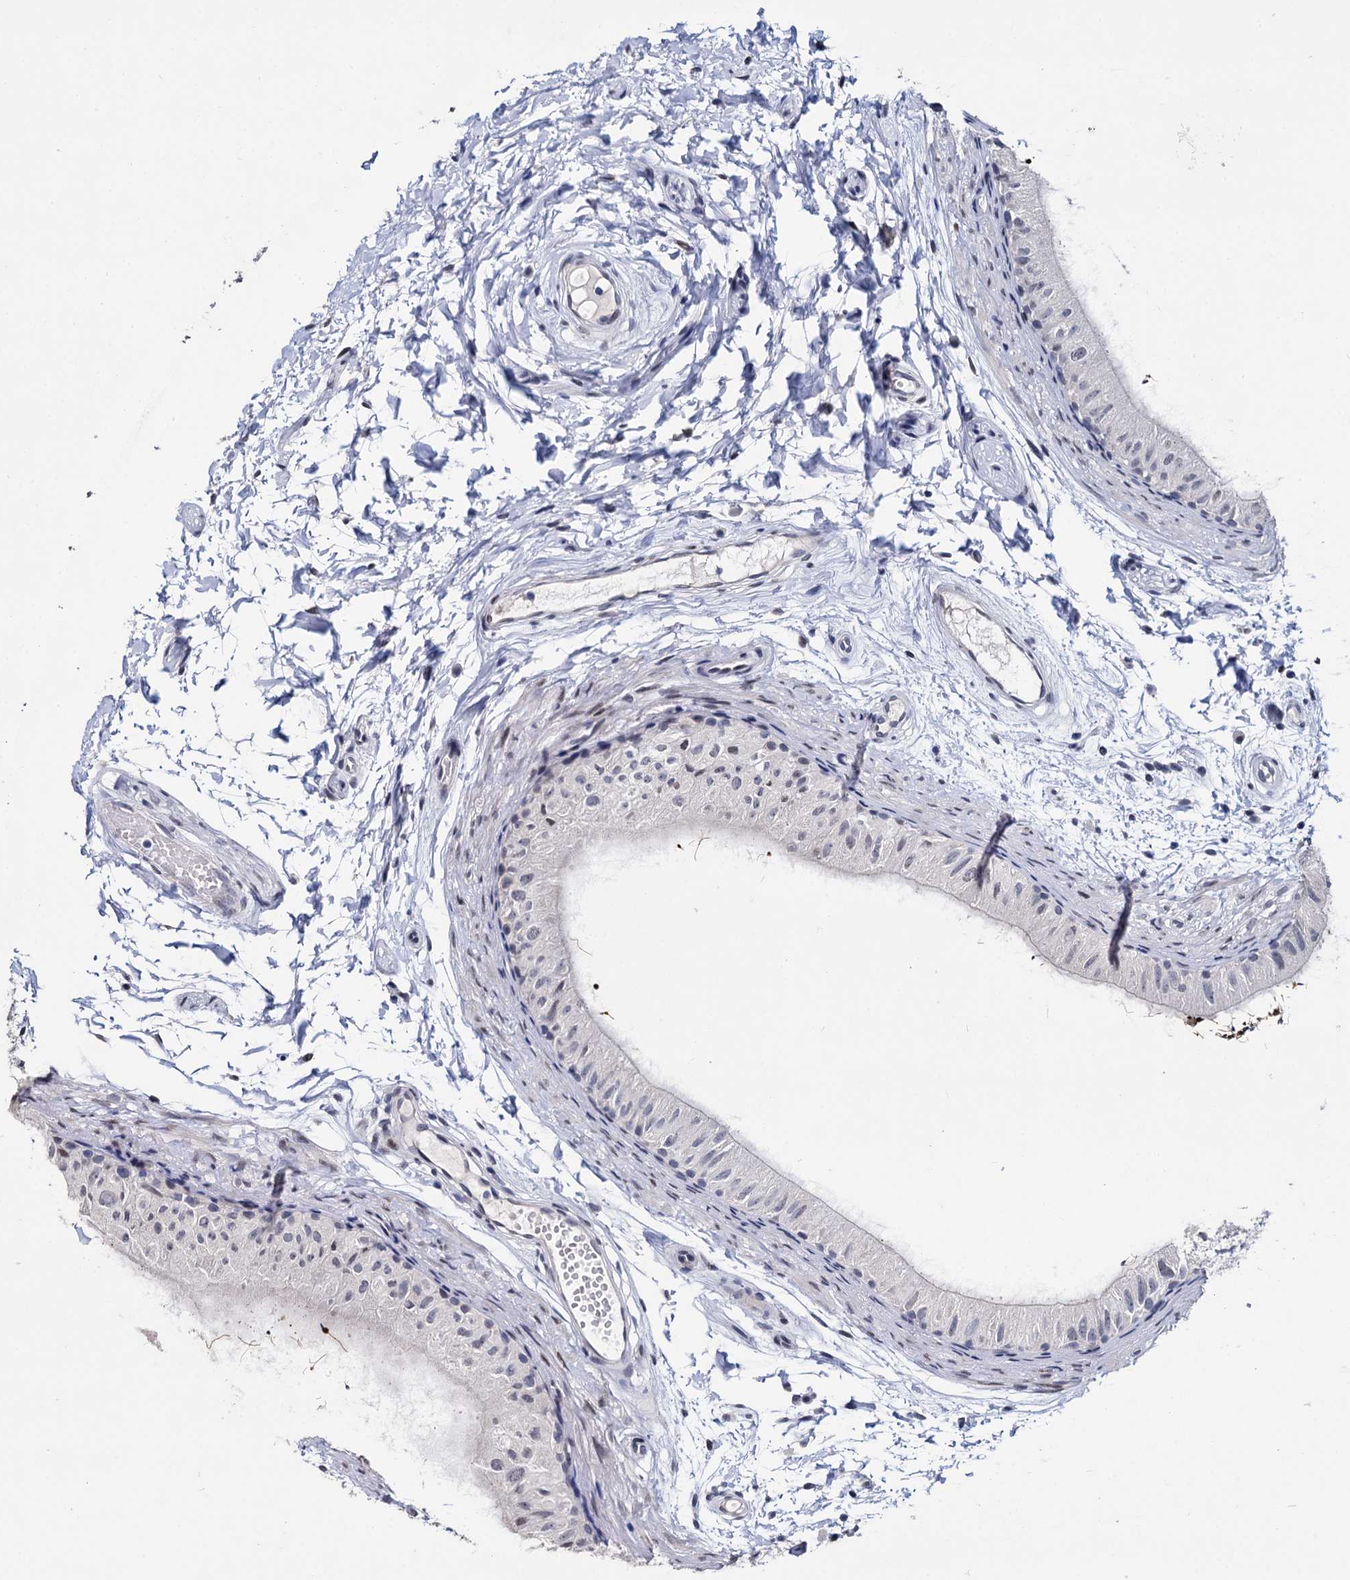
{"staining": {"intensity": "negative", "quantity": "none", "location": "none"}, "tissue": "epididymis", "cell_type": "Glandular cells", "image_type": "normal", "snomed": [{"axis": "morphology", "description": "Normal tissue, NOS"}, {"axis": "topography", "description": "Epididymis"}], "caption": "Immunohistochemistry (IHC) histopathology image of normal human epididymis stained for a protein (brown), which reveals no positivity in glandular cells.", "gene": "MAGEA4", "patient": {"sex": "male", "age": 50}}